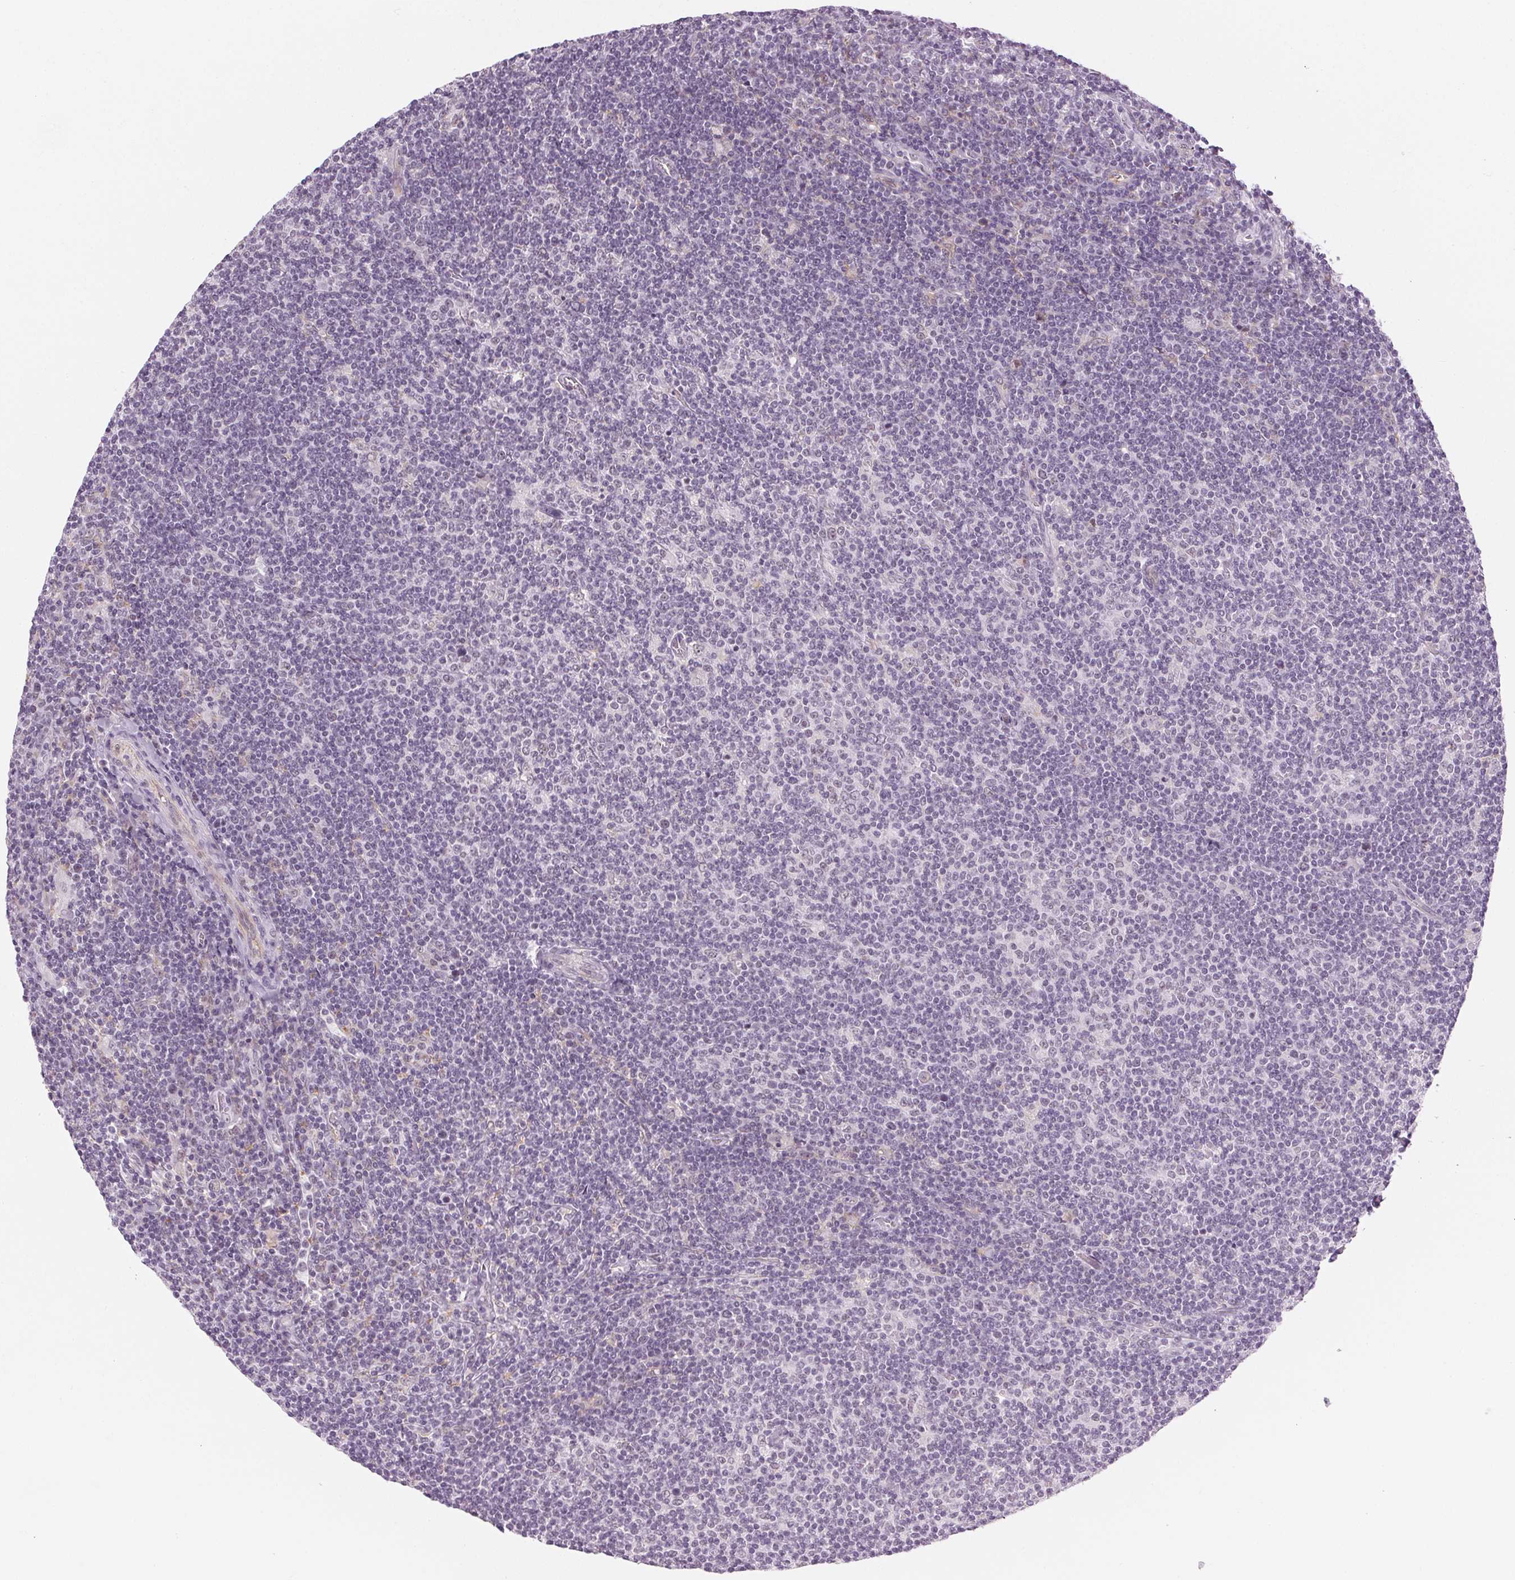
{"staining": {"intensity": "negative", "quantity": "none", "location": "none"}, "tissue": "lymphoma", "cell_type": "Tumor cells", "image_type": "cancer", "snomed": [{"axis": "morphology", "description": "Hodgkin's disease, NOS"}, {"axis": "topography", "description": "Lymph node"}], "caption": "A high-resolution image shows IHC staining of Hodgkin's disease, which demonstrates no significant staining in tumor cells.", "gene": "AIF1L", "patient": {"sex": "male", "age": 40}}